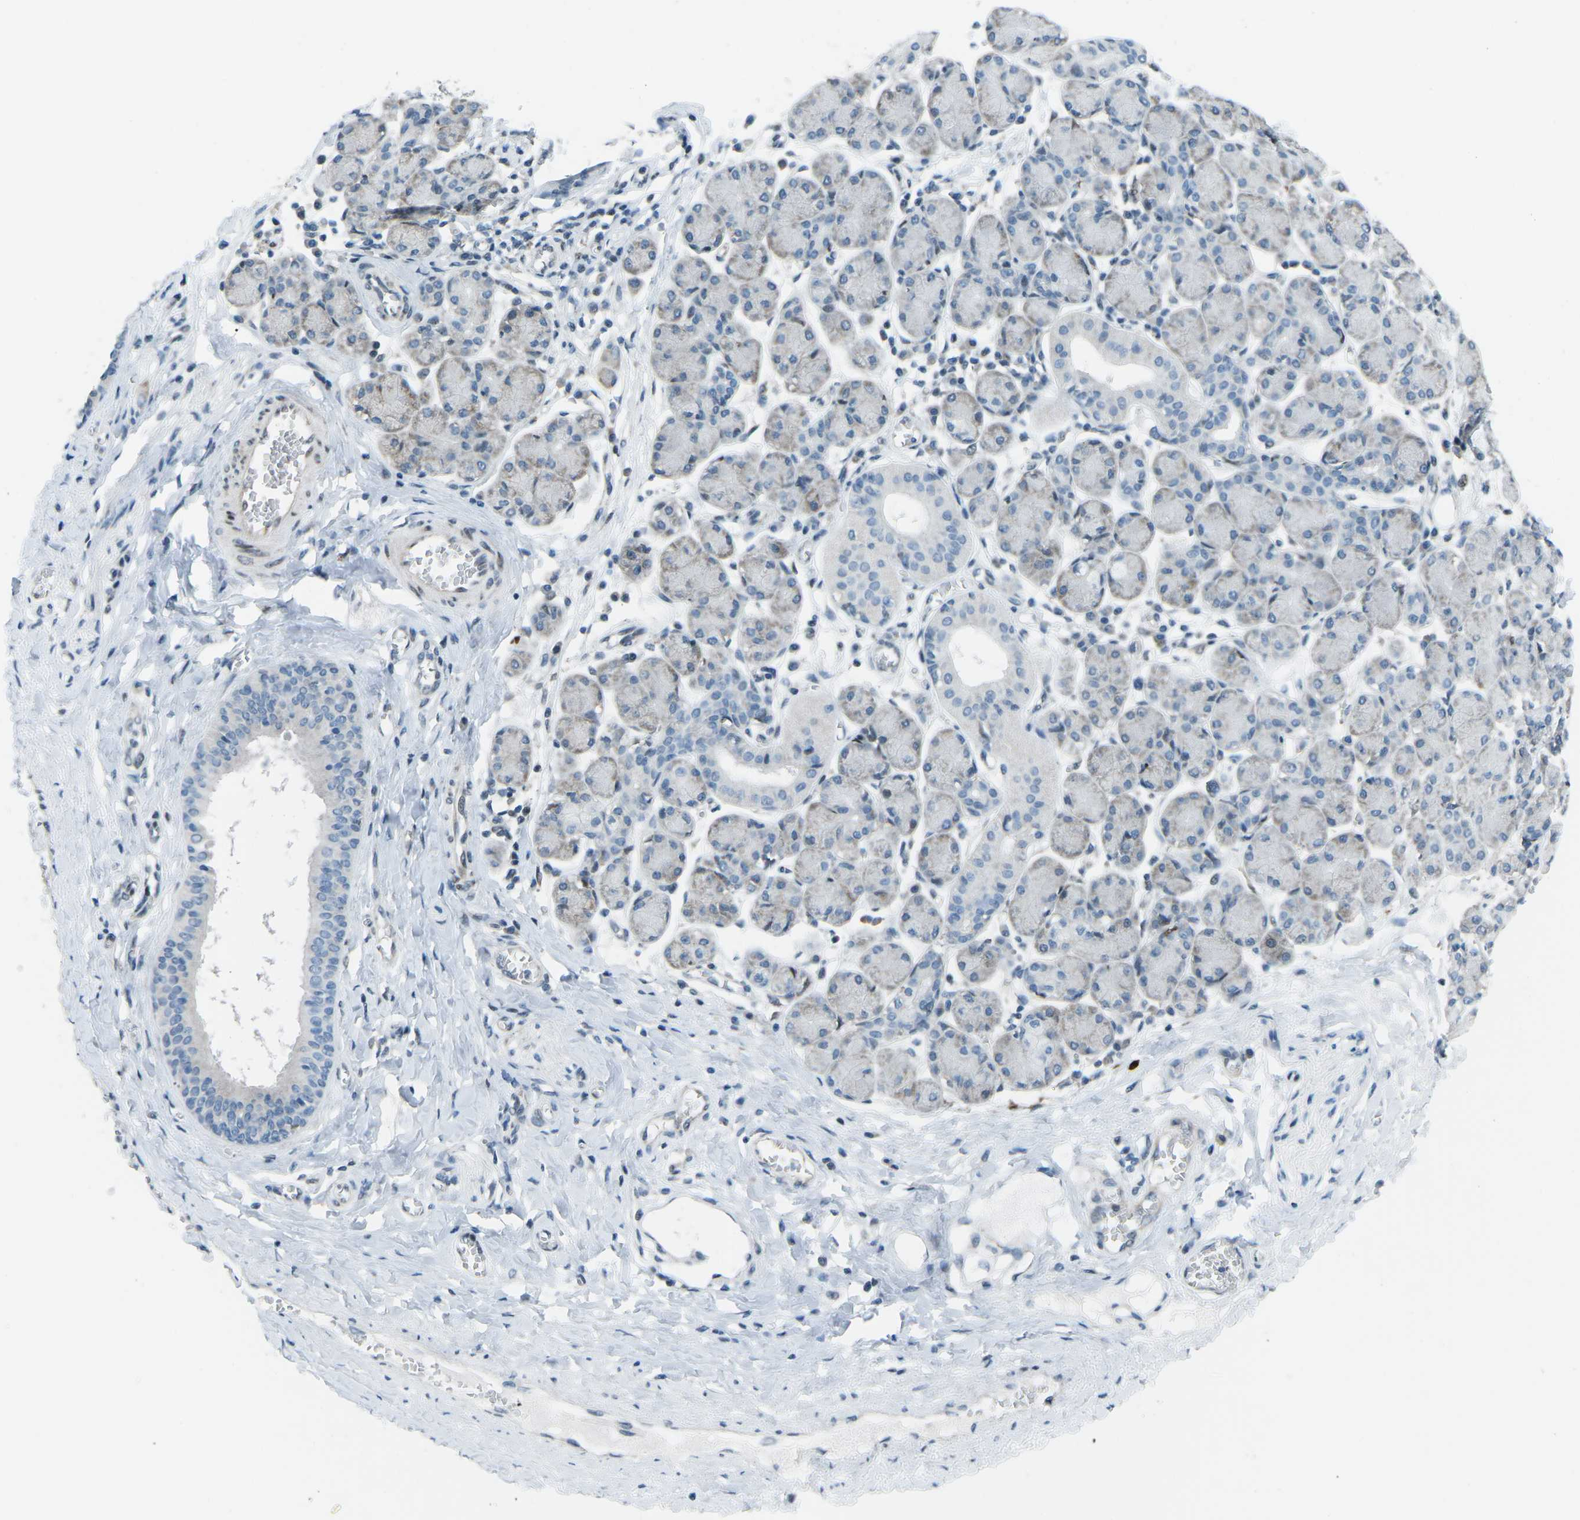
{"staining": {"intensity": "moderate", "quantity": "25%-75%", "location": "nuclear"}, "tissue": "salivary gland", "cell_type": "Glandular cells", "image_type": "normal", "snomed": [{"axis": "morphology", "description": "Normal tissue, NOS"}, {"axis": "morphology", "description": "Inflammation, NOS"}, {"axis": "topography", "description": "Lymph node"}, {"axis": "topography", "description": "Salivary gland"}], "caption": "A high-resolution image shows immunohistochemistry staining of unremarkable salivary gland, which shows moderate nuclear positivity in about 25%-75% of glandular cells. The staining was performed using DAB, with brown indicating positive protein expression. Nuclei are stained blue with hematoxylin.", "gene": "MBNL1", "patient": {"sex": "male", "age": 3}}